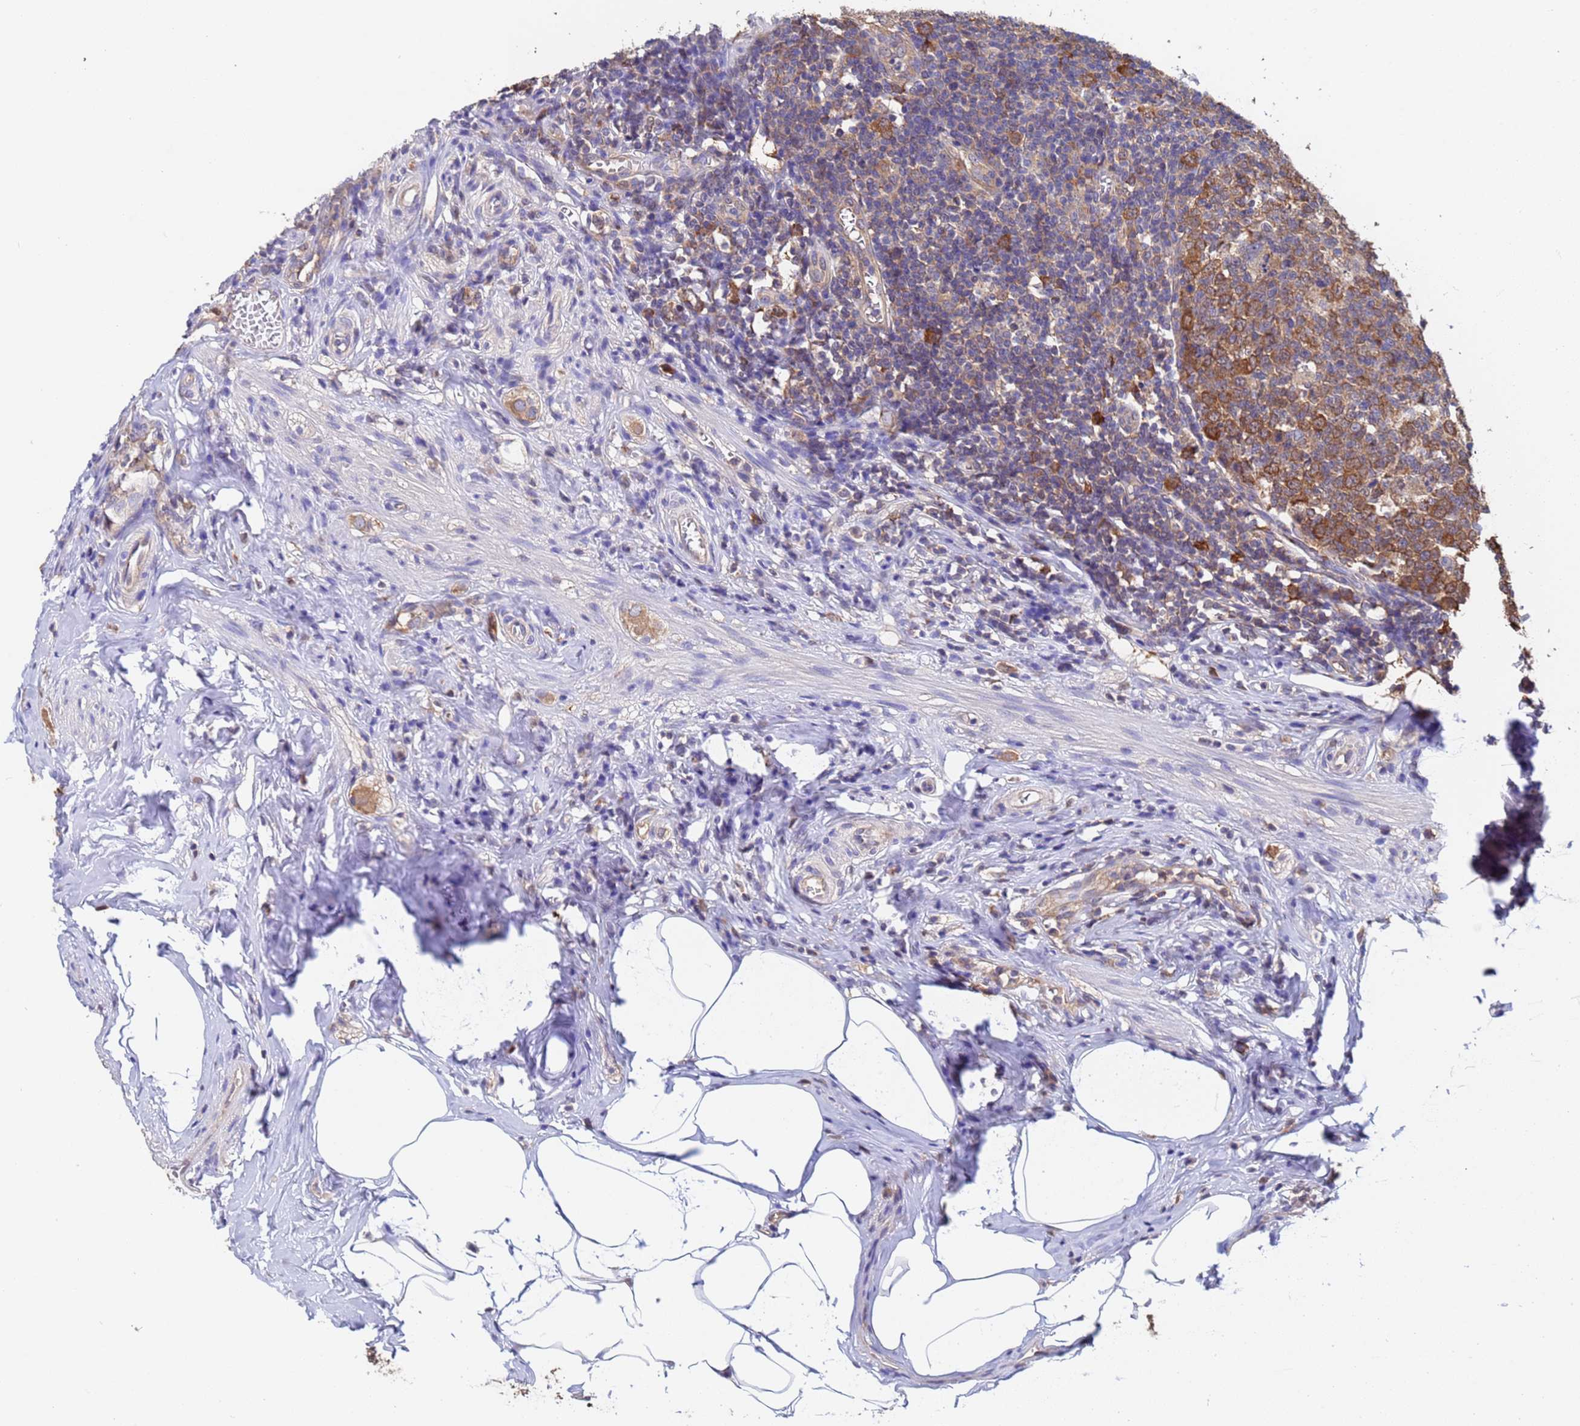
{"staining": {"intensity": "moderate", "quantity": ">75%", "location": "cytoplasmic/membranous"}, "tissue": "appendix", "cell_type": "Glandular cells", "image_type": "normal", "snomed": [{"axis": "morphology", "description": "Normal tissue, NOS"}, {"axis": "topography", "description": "Appendix"}], "caption": "Immunohistochemical staining of normal human appendix demonstrates moderate cytoplasmic/membranous protein staining in approximately >75% of glandular cells.", "gene": "FAM25A", "patient": {"sex": "male", "age": 56}}